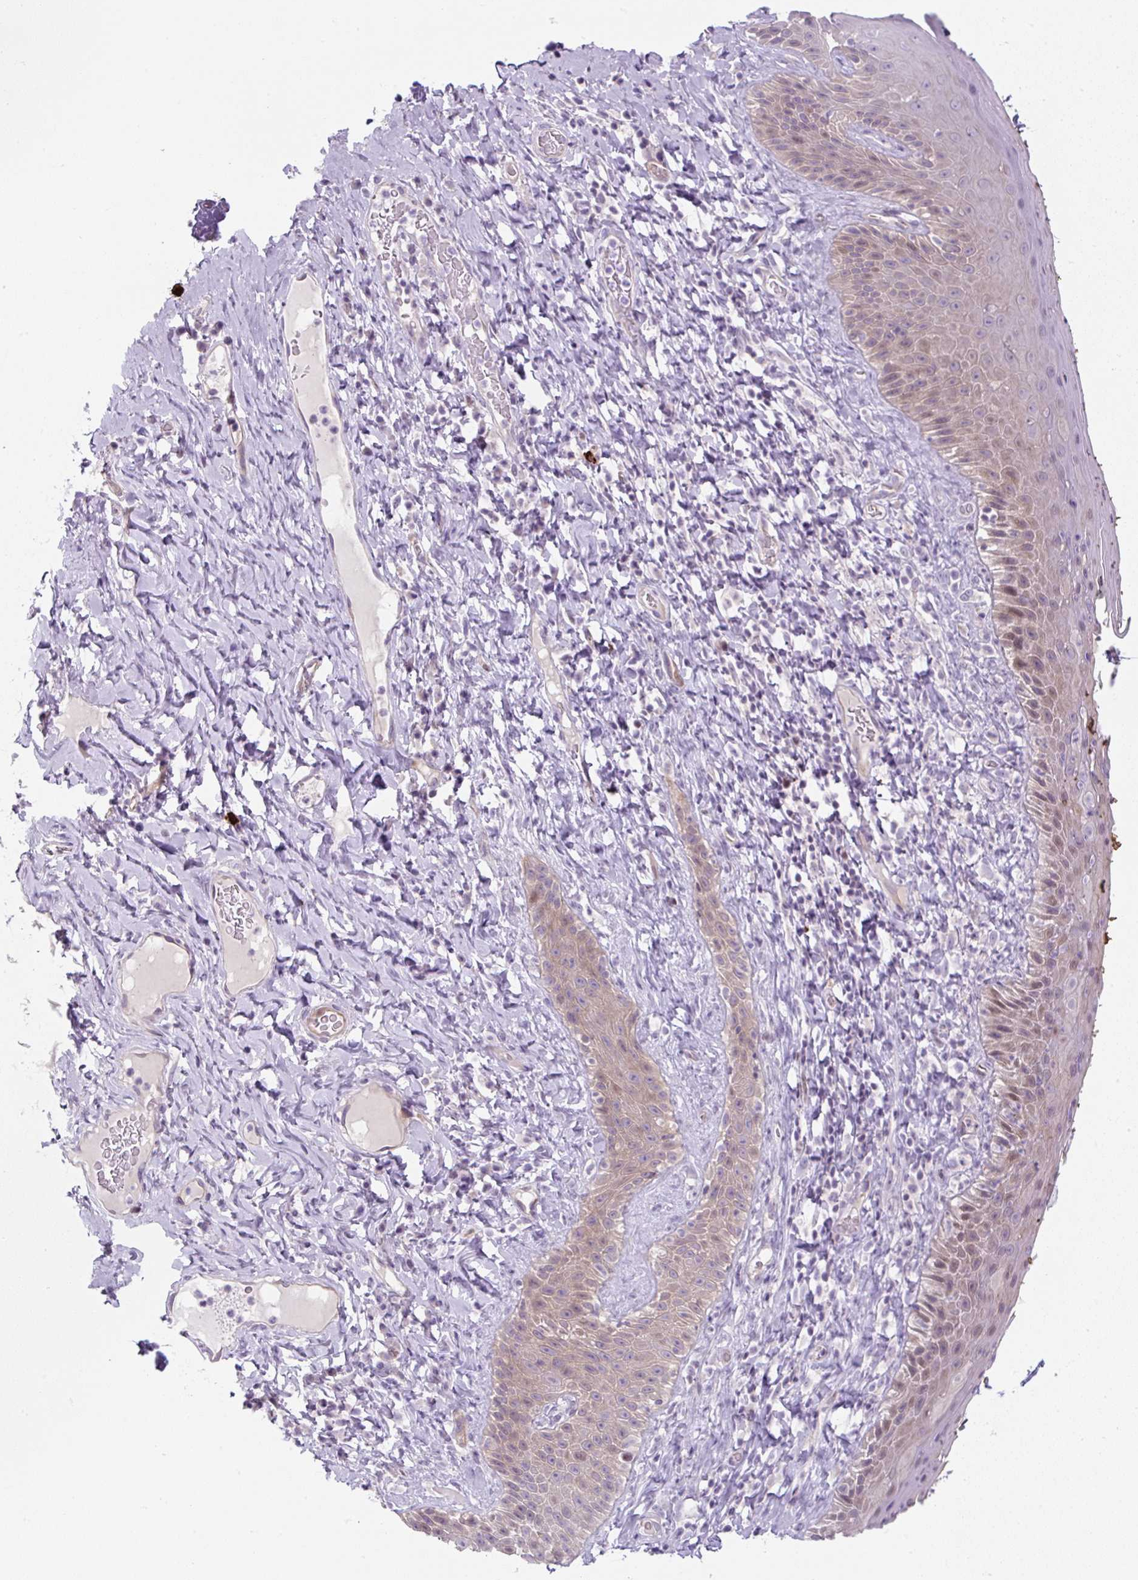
{"staining": {"intensity": "moderate", "quantity": "25%-75%", "location": "nuclear"}, "tissue": "skin", "cell_type": "Epidermal cells", "image_type": "normal", "snomed": [{"axis": "morphology", "description": "Normal tissue, NOS"}, {"axis": "topography", "description": "Anal"}], "caption": "Protein staining reveals moderate nuclear staining in about 25%-75% of epidermal cells in unremarkable skin. The staining was performed using DAB (3,3'-diaminobenzidine) to visualize the protein expression in brown, while the nuclei were stained in blue with hematoxylin (Magnification: 20x).", "gene": "ADAMTS19", "patient": {"sex": "male", "age": 78}}